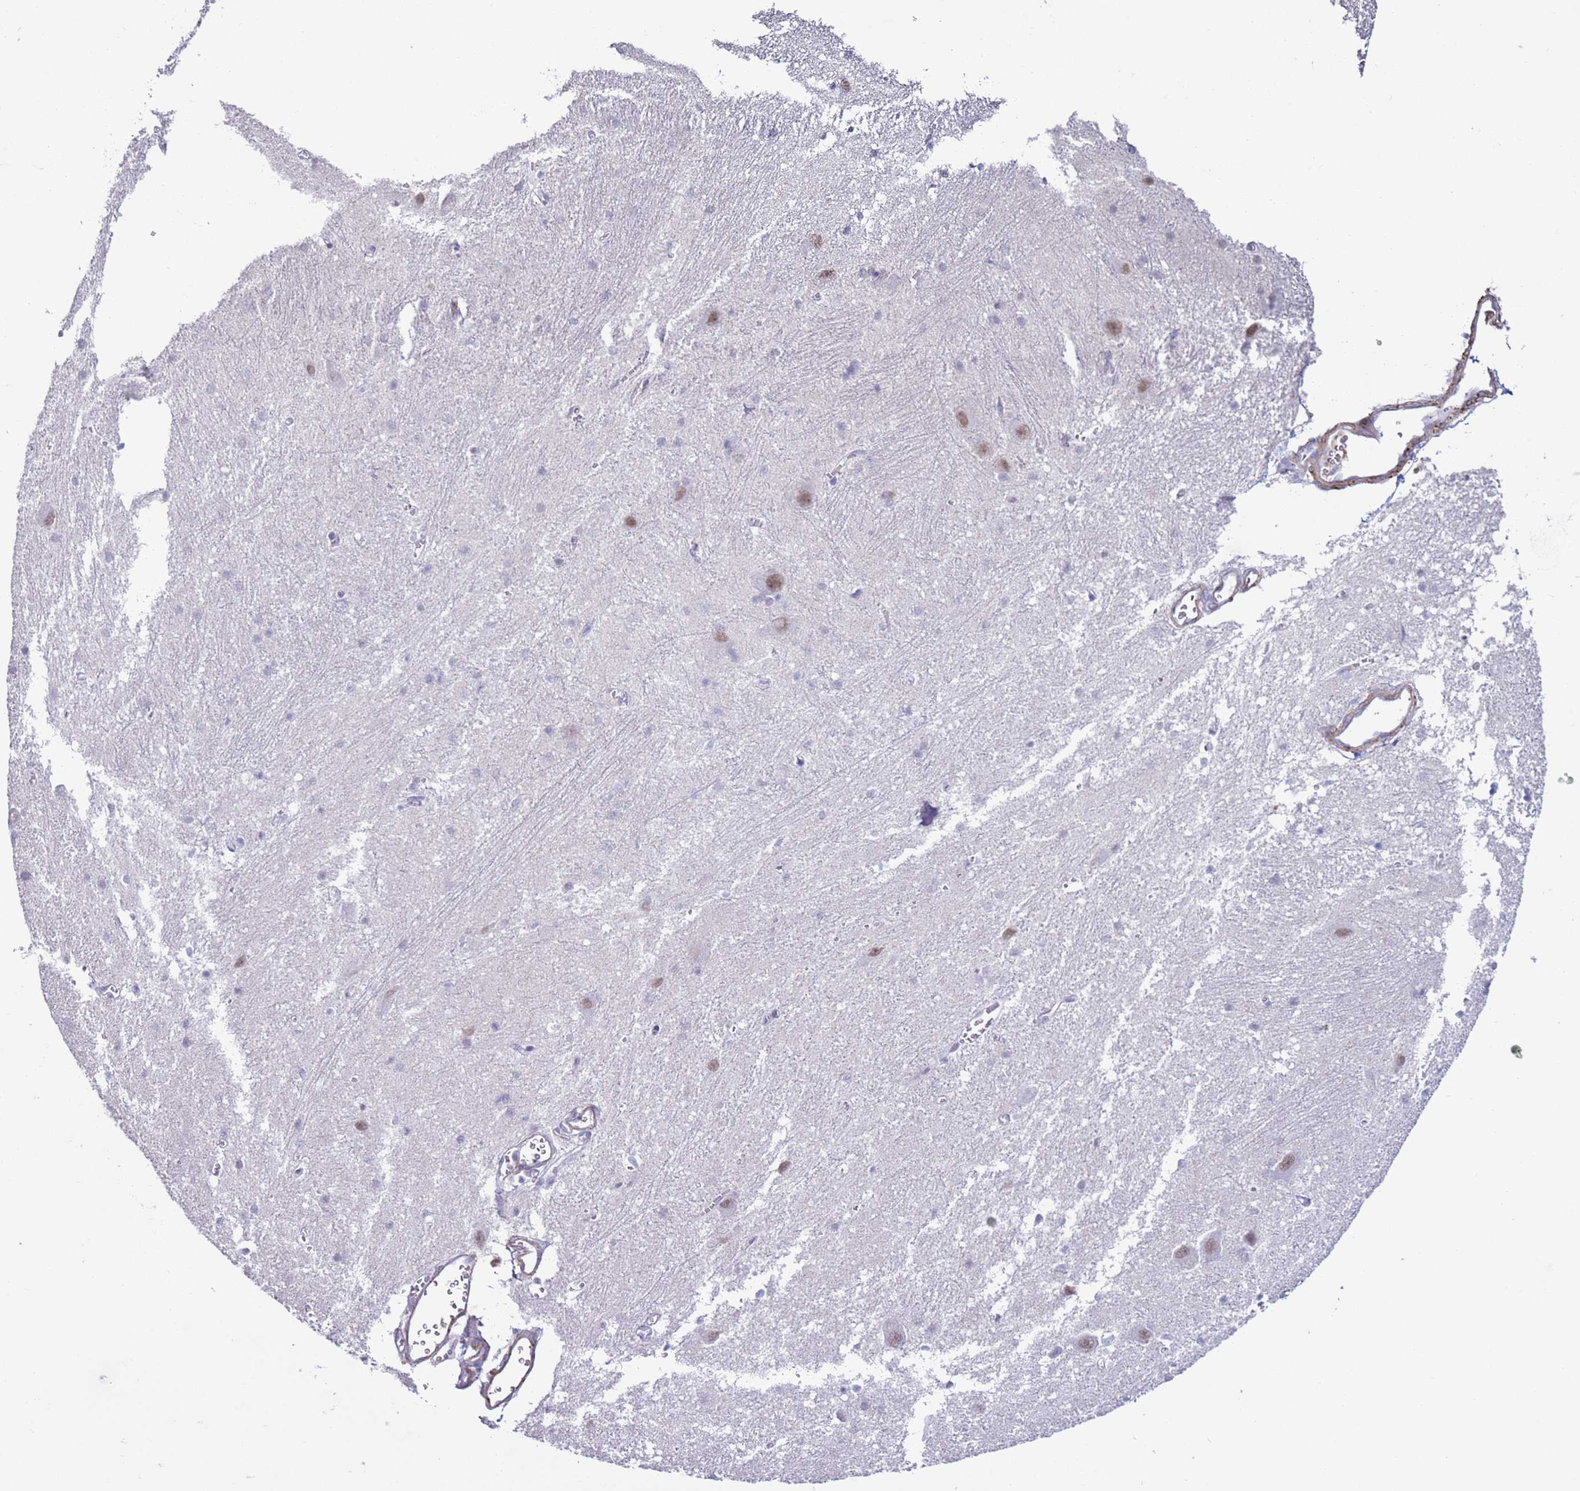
{"staining": {"intensity": "moderate", "quantity": "<25%", "location": "nuclear"}, "tissue": "caudate", "cell_type": "Glial cells", "image_type": "normal", "snomed": [{"axis": "morphology", "description": "Normal tissue, NOS"}, {"axis": "topography", "description": "Lateral ventricle wall"}], "caption": "High-magnification brightfield microscopy of normal caudate stained with DAB (3,3'-diaminobenzidine) (brown) and counterstained with hematoxylin (blue). glial cells exhibit moderate nuclear staining is seen in about<25% of cells.", "gene": "NPAP1", "patient": {"sex": "male", "age": 37}}